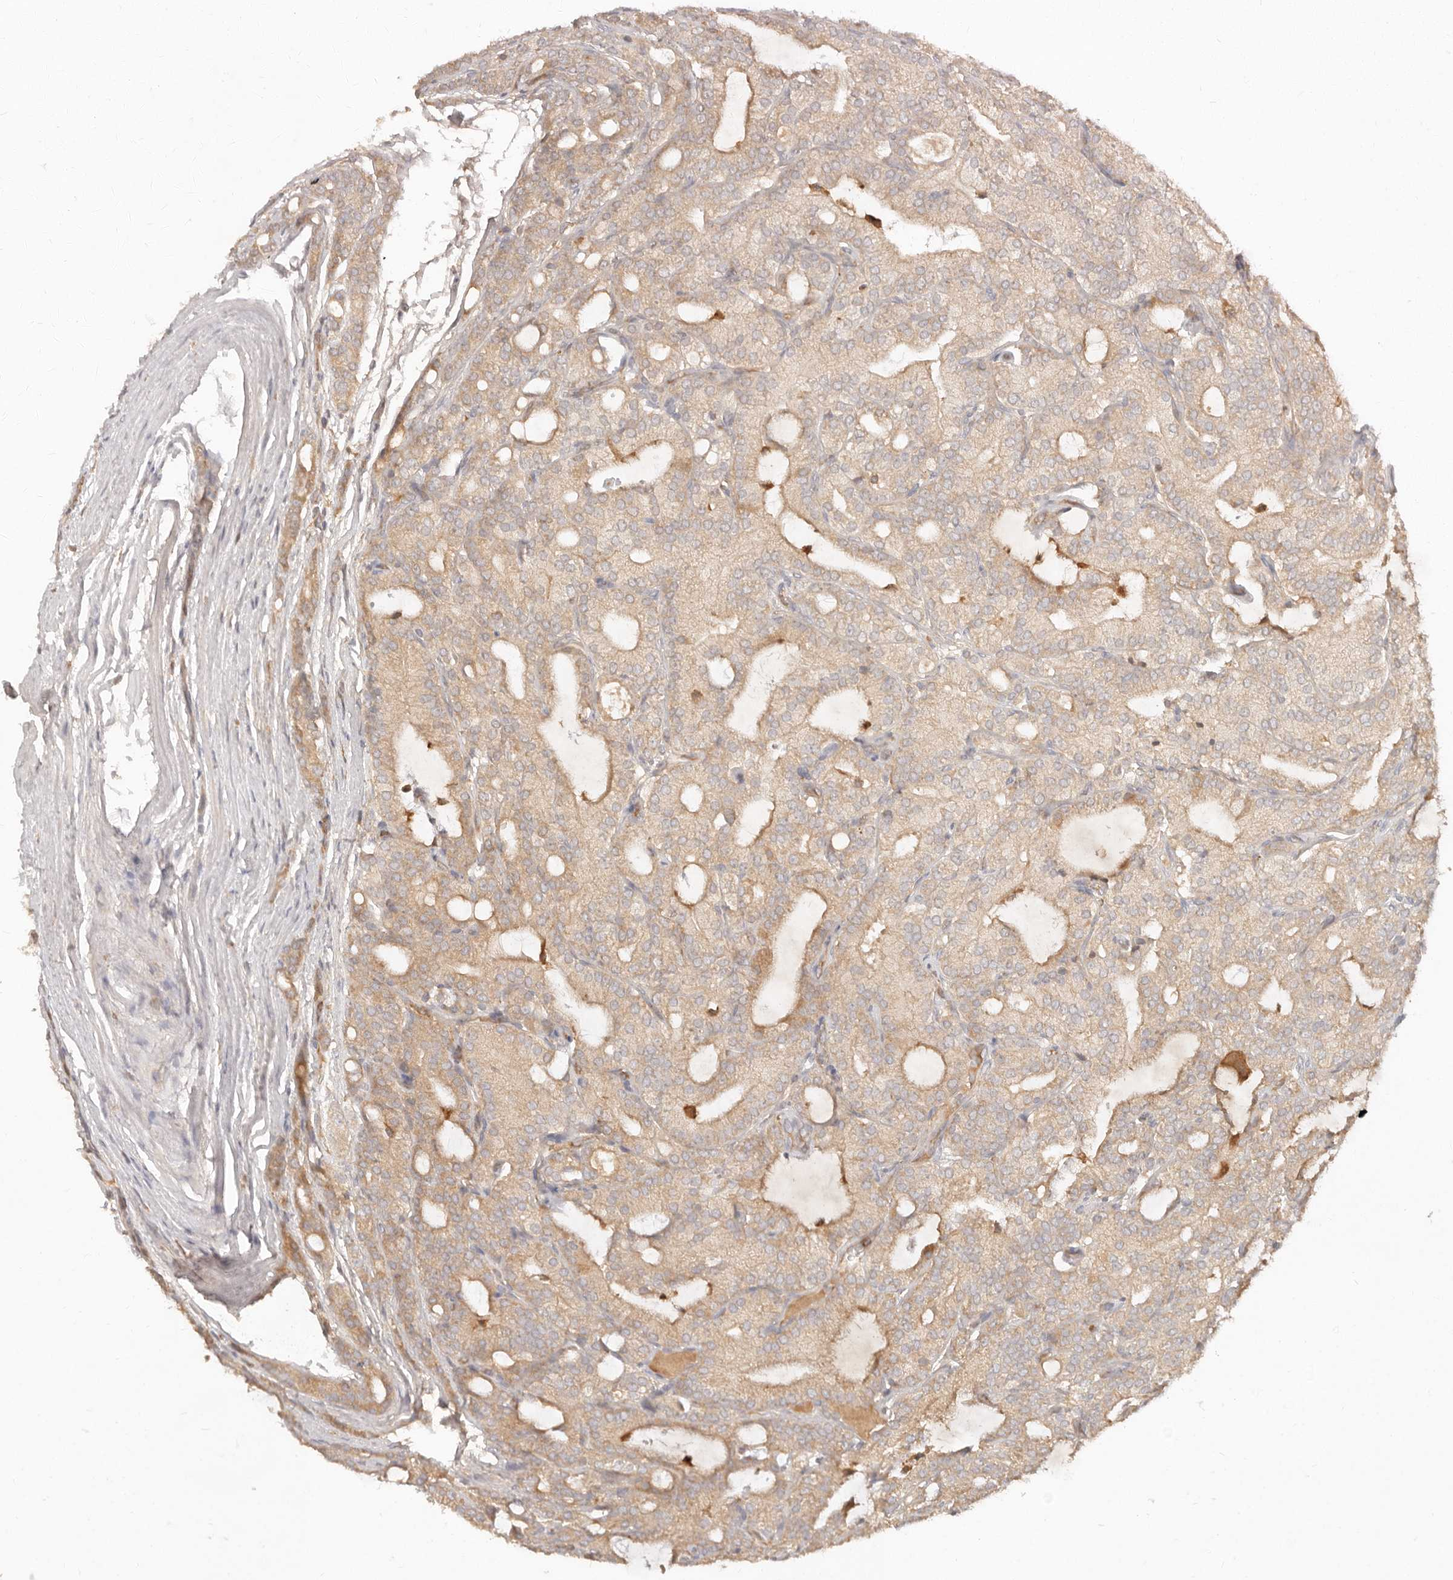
{"staining": {"intensity": "weak", "quantity": ">75%", "location": "cytoplasmic/membranous"}, "tissue": "prostate cancer", "cell_type": "Tumor cells", "image_type": "cancer", "snomed": [{"axis": "morphology", "description": "Adenocarcinoma, High grade"}, {"axis": "topography", "description": "Prostate"}], "caption": "Tumor cells show low levels of weak cytoplasmic/membranous staining in about >75% of cells in human high-grade adenocarcinoma (prostate).", "gene": "NECAP2", "patient": {"sex": "male", "age": 57}}